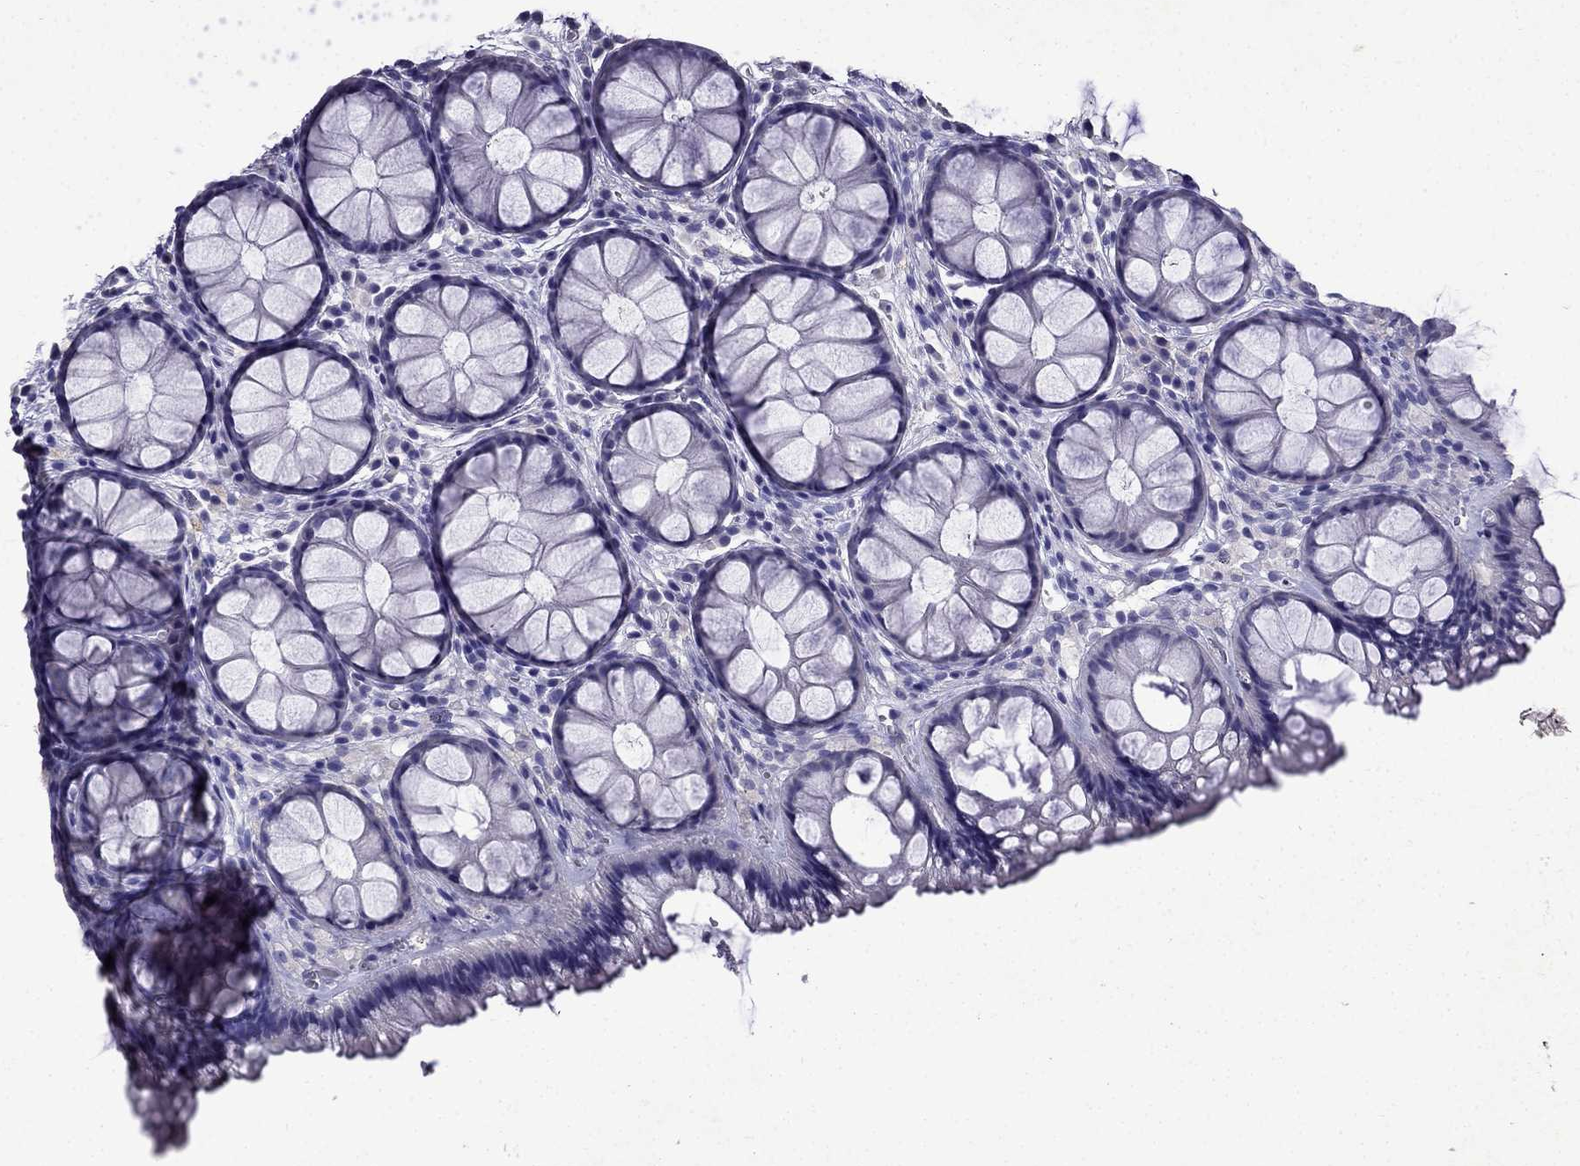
{"staining": {"intensity": "negative", "quantity": "none", "location": "none"}, "tissue": "rectum", "cell_type": "Glandular cells", "image_type": "normal", "snomed": [{"axis": "morphology", "description": "Normal tissue, NOS"}, {"axis": "topography", "description": "Rectum"}], "caption": "A high-resolution histopathology image shows immunohistochemistry staining of unremarkable rectum, which reveals no significant staining in glandular cells.", "gene": "DNAH17", "patient": {"sex": "female", "age": 62}}